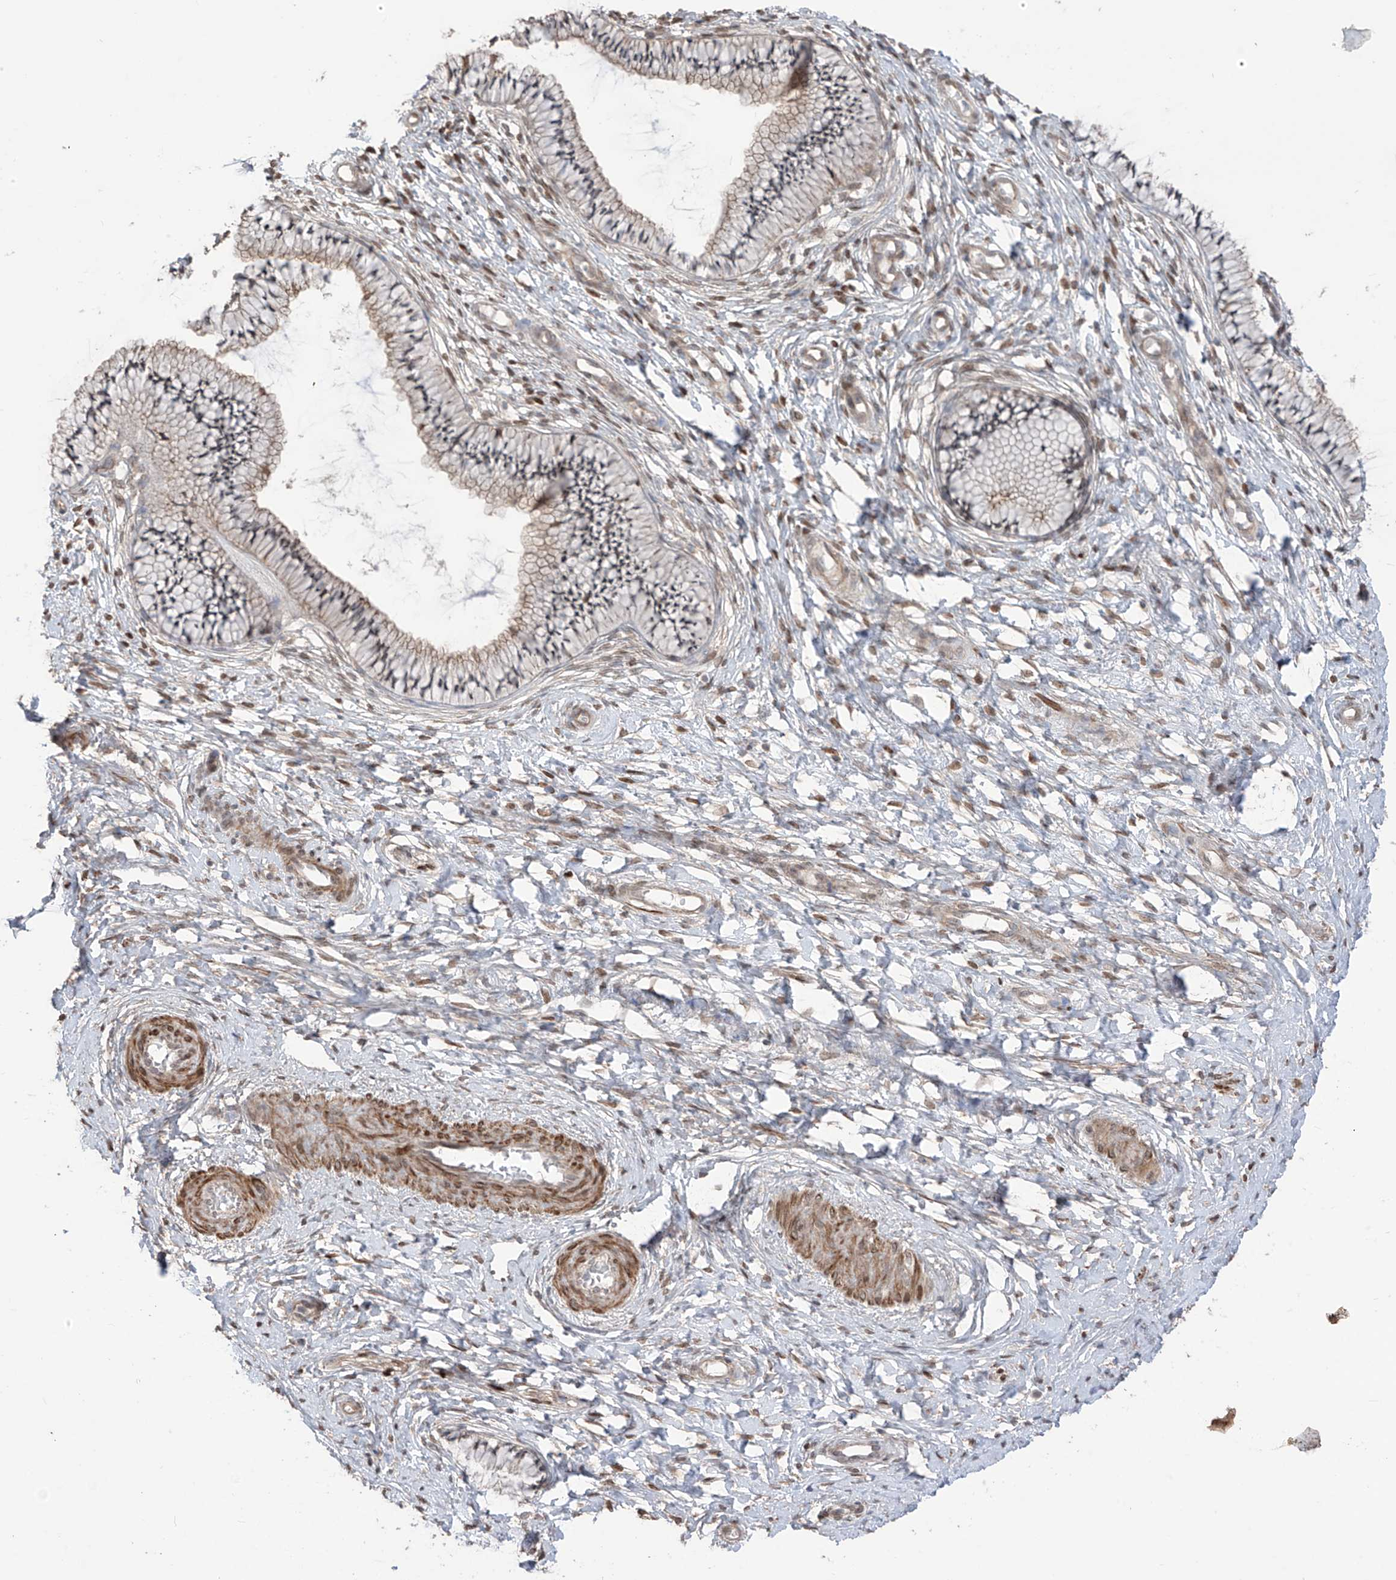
{"staining": {"intensity": "weak", "quantity": ">75%", "location": "cytoplasmic/membranous"}, "tissue": "cervix", "cell_type": "Glandular cells", "image_type": "normal", "snomed": [{"axis": "morphology", "description": "Normal tissue, NOS"}, {"axis": "topography", "description": "Cervix"}], "caption": "Immunohistochemistry micrograph of benign cervix: cervix stained using IHC demonstrates low levels of weak protein expression localized specifically in the cytoplasmic/membranous of glandular cells, appearing as a cytoplasmic/membranous brown color.", "gene": "LRRC74A", "patient": {"sex": "female", "age": 36}}